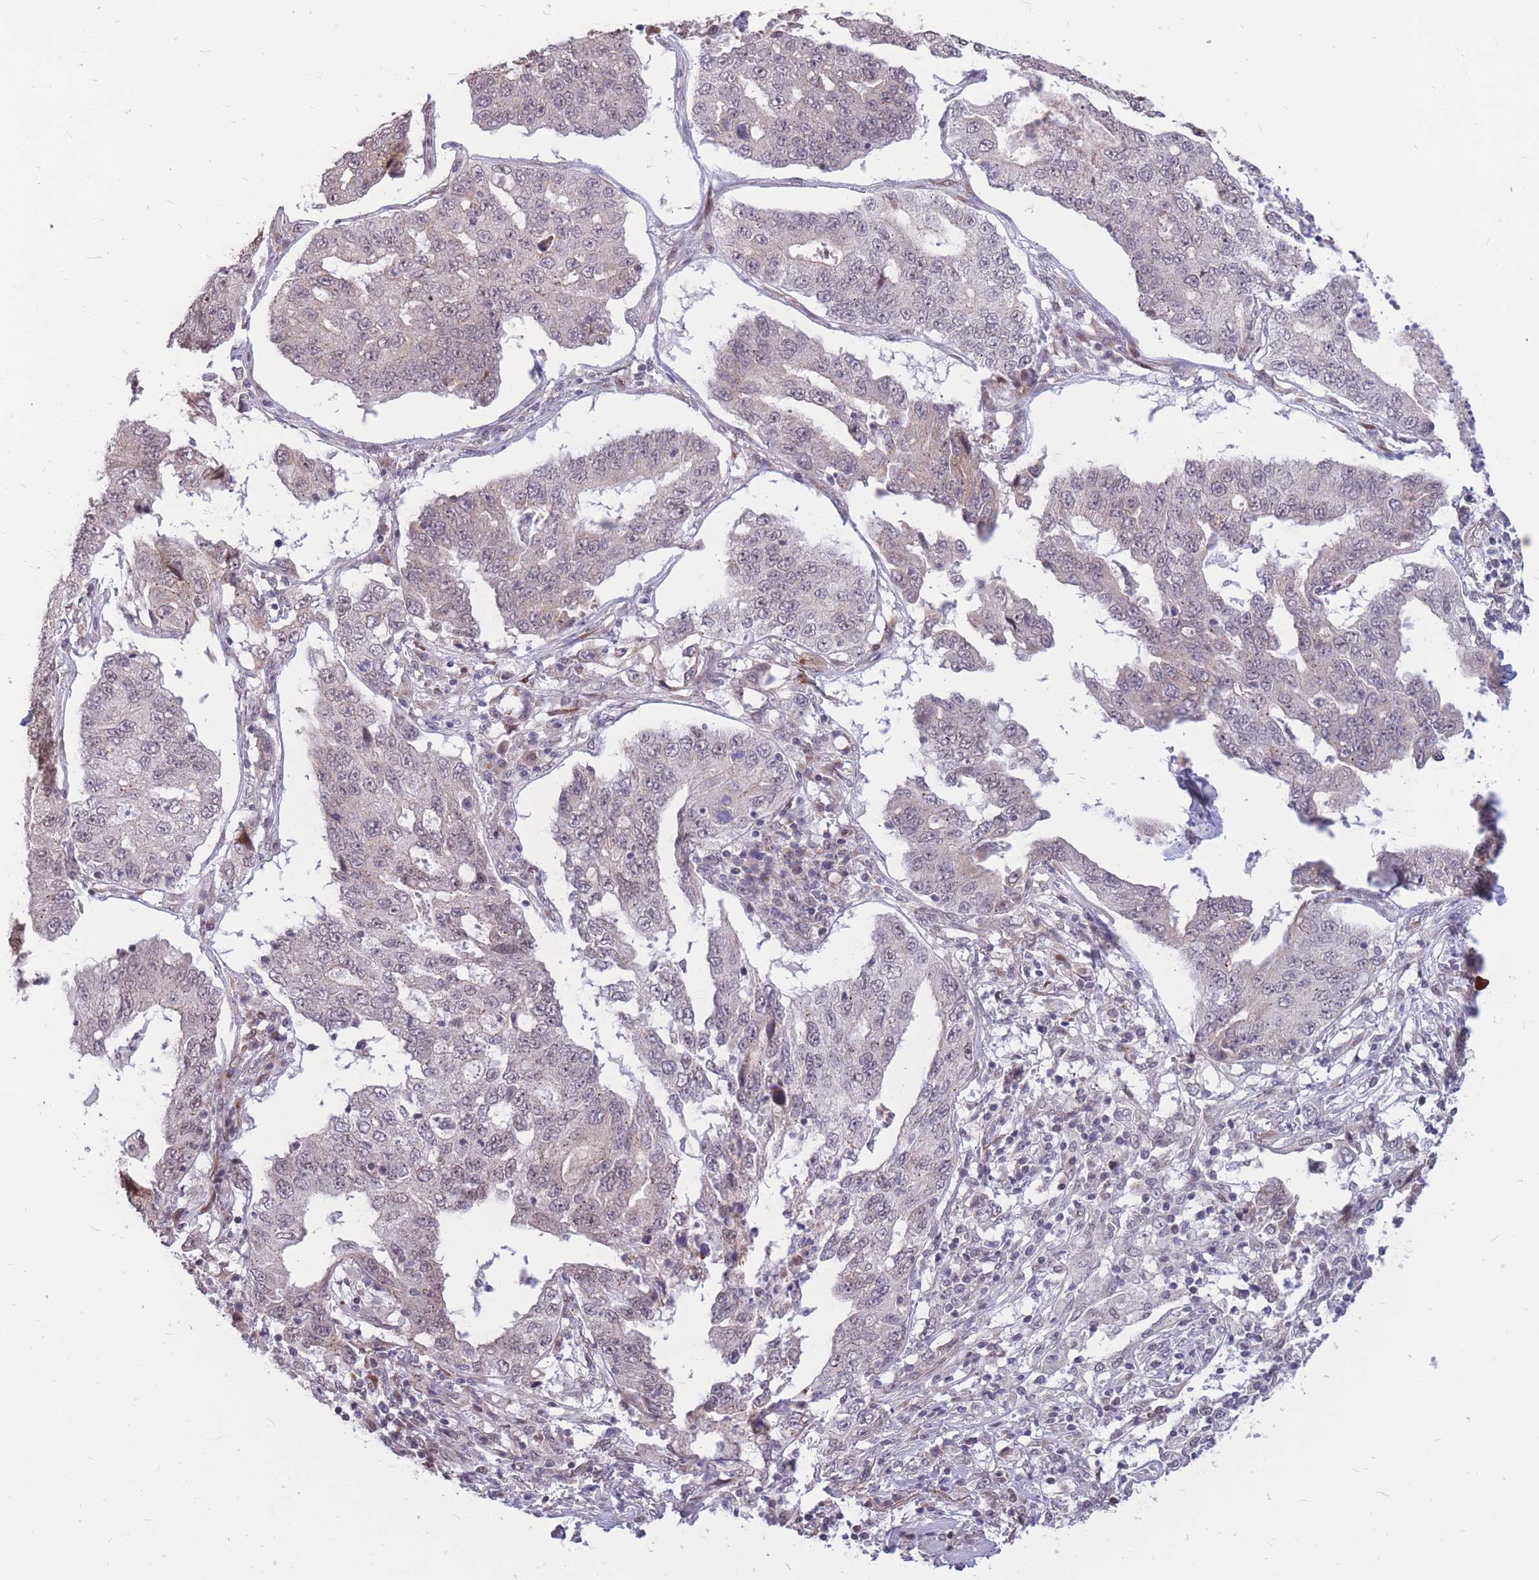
{"staining": {"intensity": "negative", "quantity": "none", "location": "none"}, "tissue": "lung cancer", "cell_type": "Tumor cells", "image_type": "cancer", "snomed": [{"axis": "morphology", "description": "Adenocarcinoma, NOS"}, {"axis": "topography", "description": "Lung"}], "caption": "A high-resolution photomicrograph shows IHC staining of adenocarcinoma (lung), which demonstrates no significant positivity in tumor cells.", "gene": "ADD2", "patient": {"sex": "female", "age": 51}}